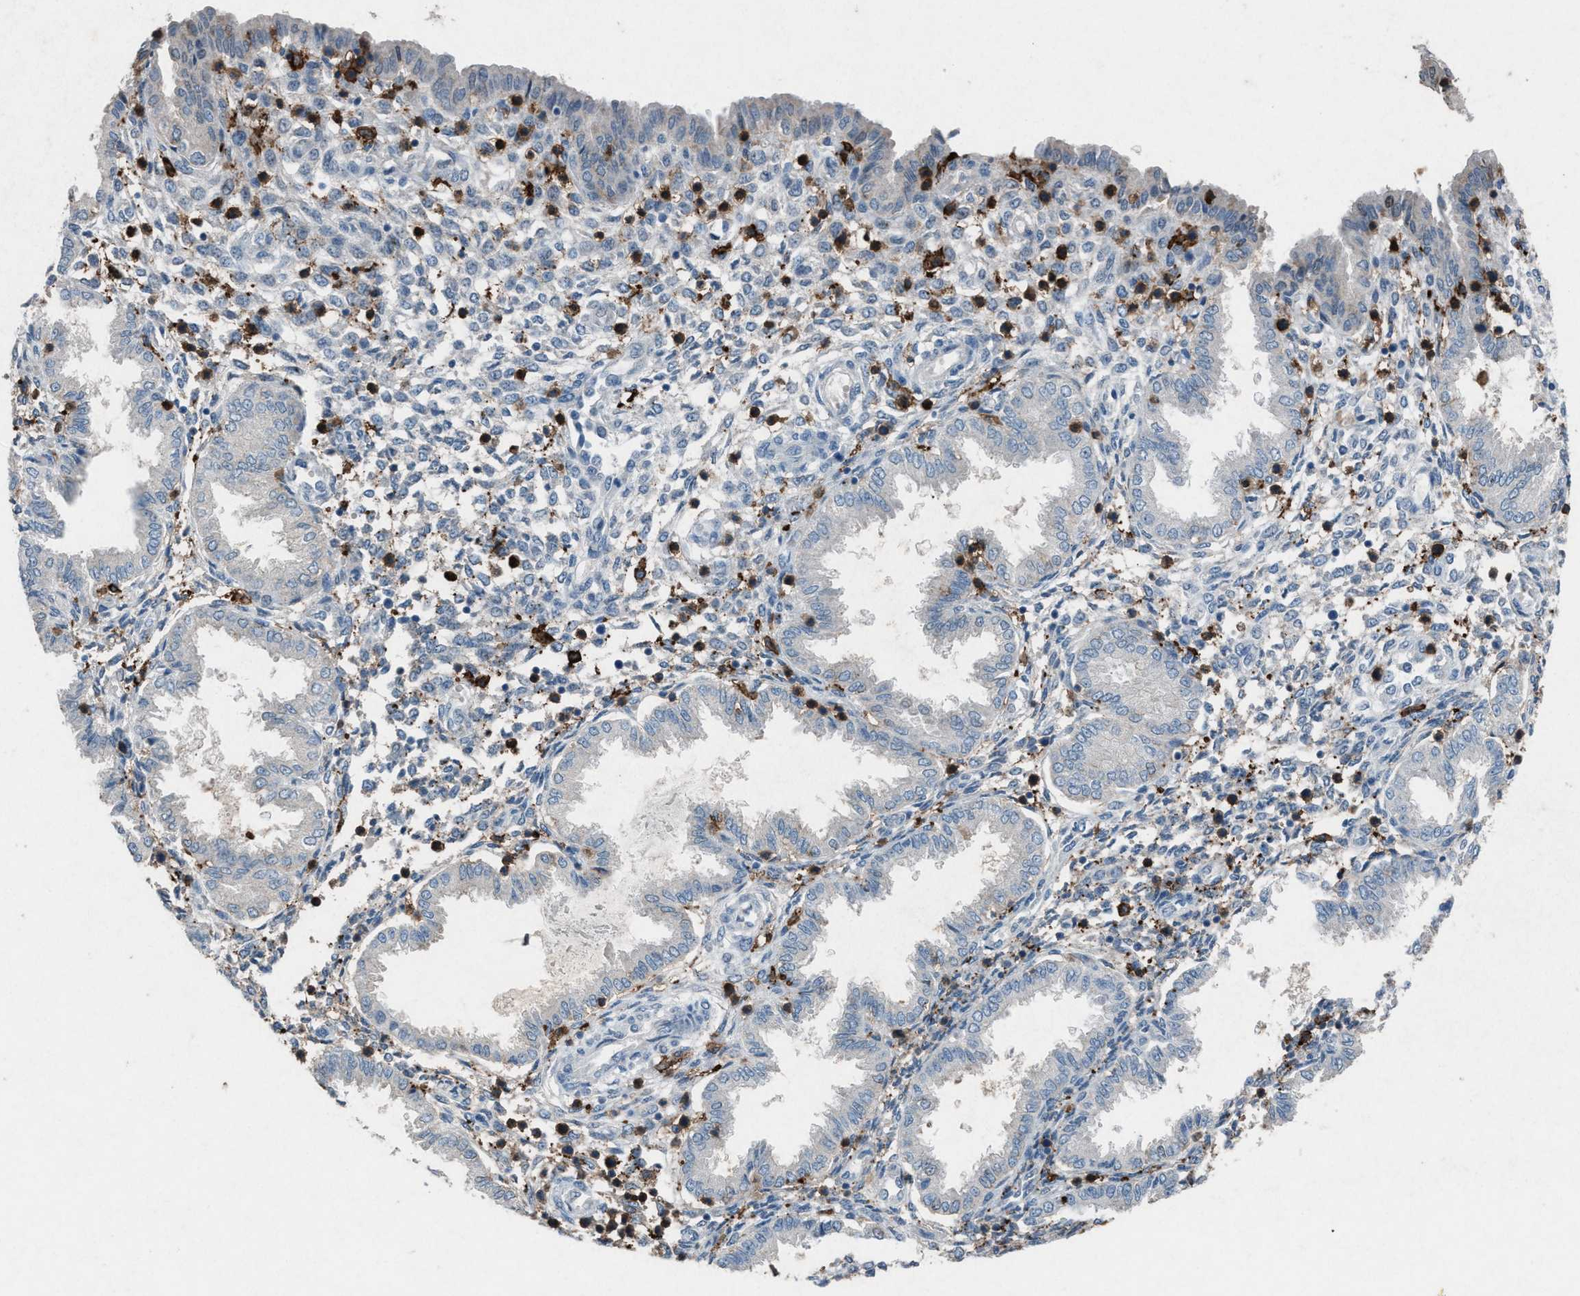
{"staining": {"intensity": "negative", "quantity": "none", "location": "none"}, "tissue": "endometrium", "cell_type": "Cells in endometrial stroma", "image_type": "normal", "snomed": [{"axis": "morphology", "description": "Normal tissue, NOS"}, {"axis": "topography", "description": "Endometrium"}], "caption": "High magnification brightfield microscopy of normal endometrium stained with DAB (3,3'-diaminobenzidine) (brown) and counterstained with hematoxylin (blue): cells in endometrial stroma show no significant staining.", "gene": "FCER1G", "patient": {"sex": "female", "age": 33}}